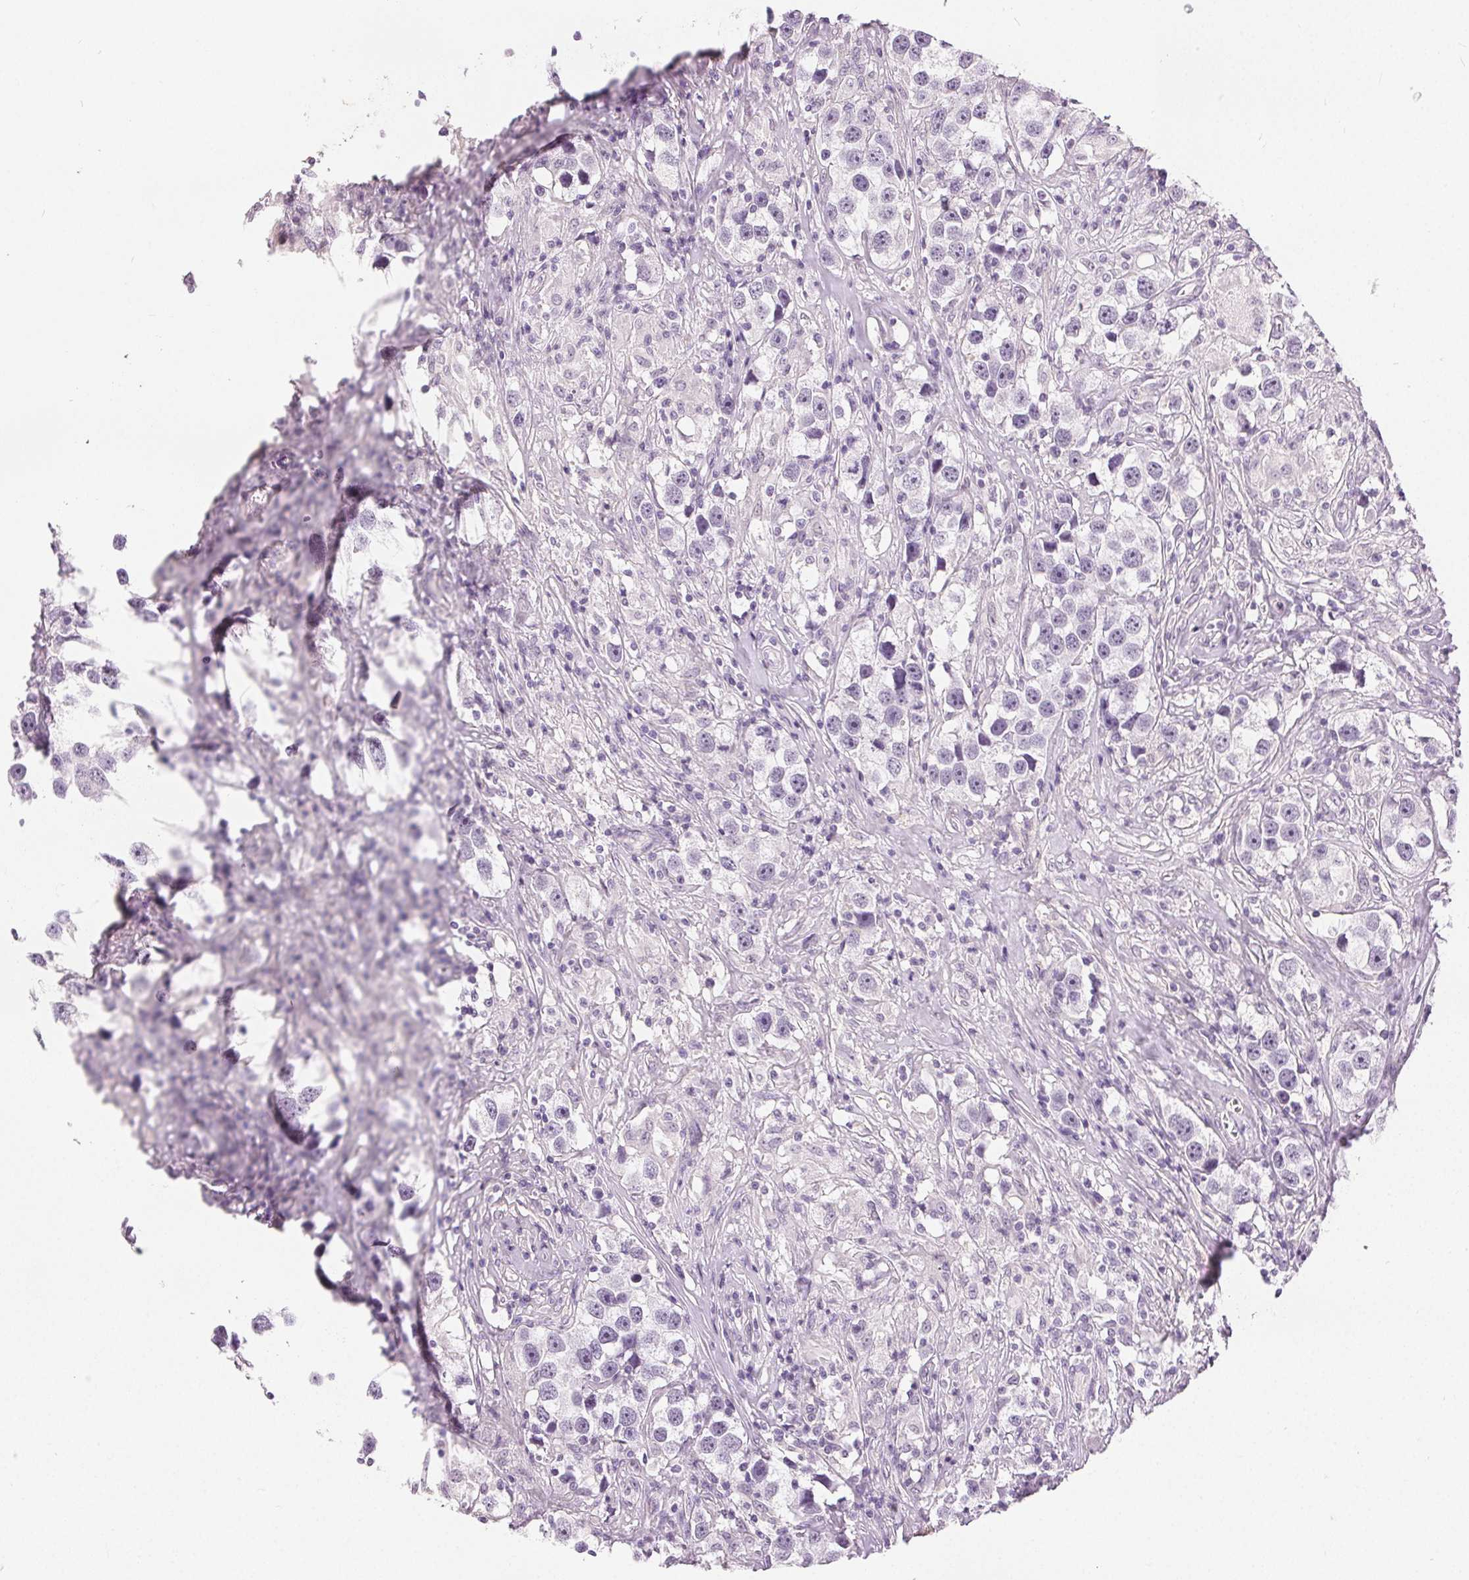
{"staining": {"intensity": "negative", "quantity": "none", "location": "none"}, "tissue": "testis cancer", "cell_type": "Tumor cells", "image_type": "cancer", "snomed": [{"axis": "morphology", "description": "Seminoma, NOS"}, {"axis": "topography", "description": "Testis"}], "caption": "Immunohistochemical staining of human seminoma (testis) shows no significant expression in tumor cells.", "gene": "CA12", "patient": {"sex": "male", "age": 49}}